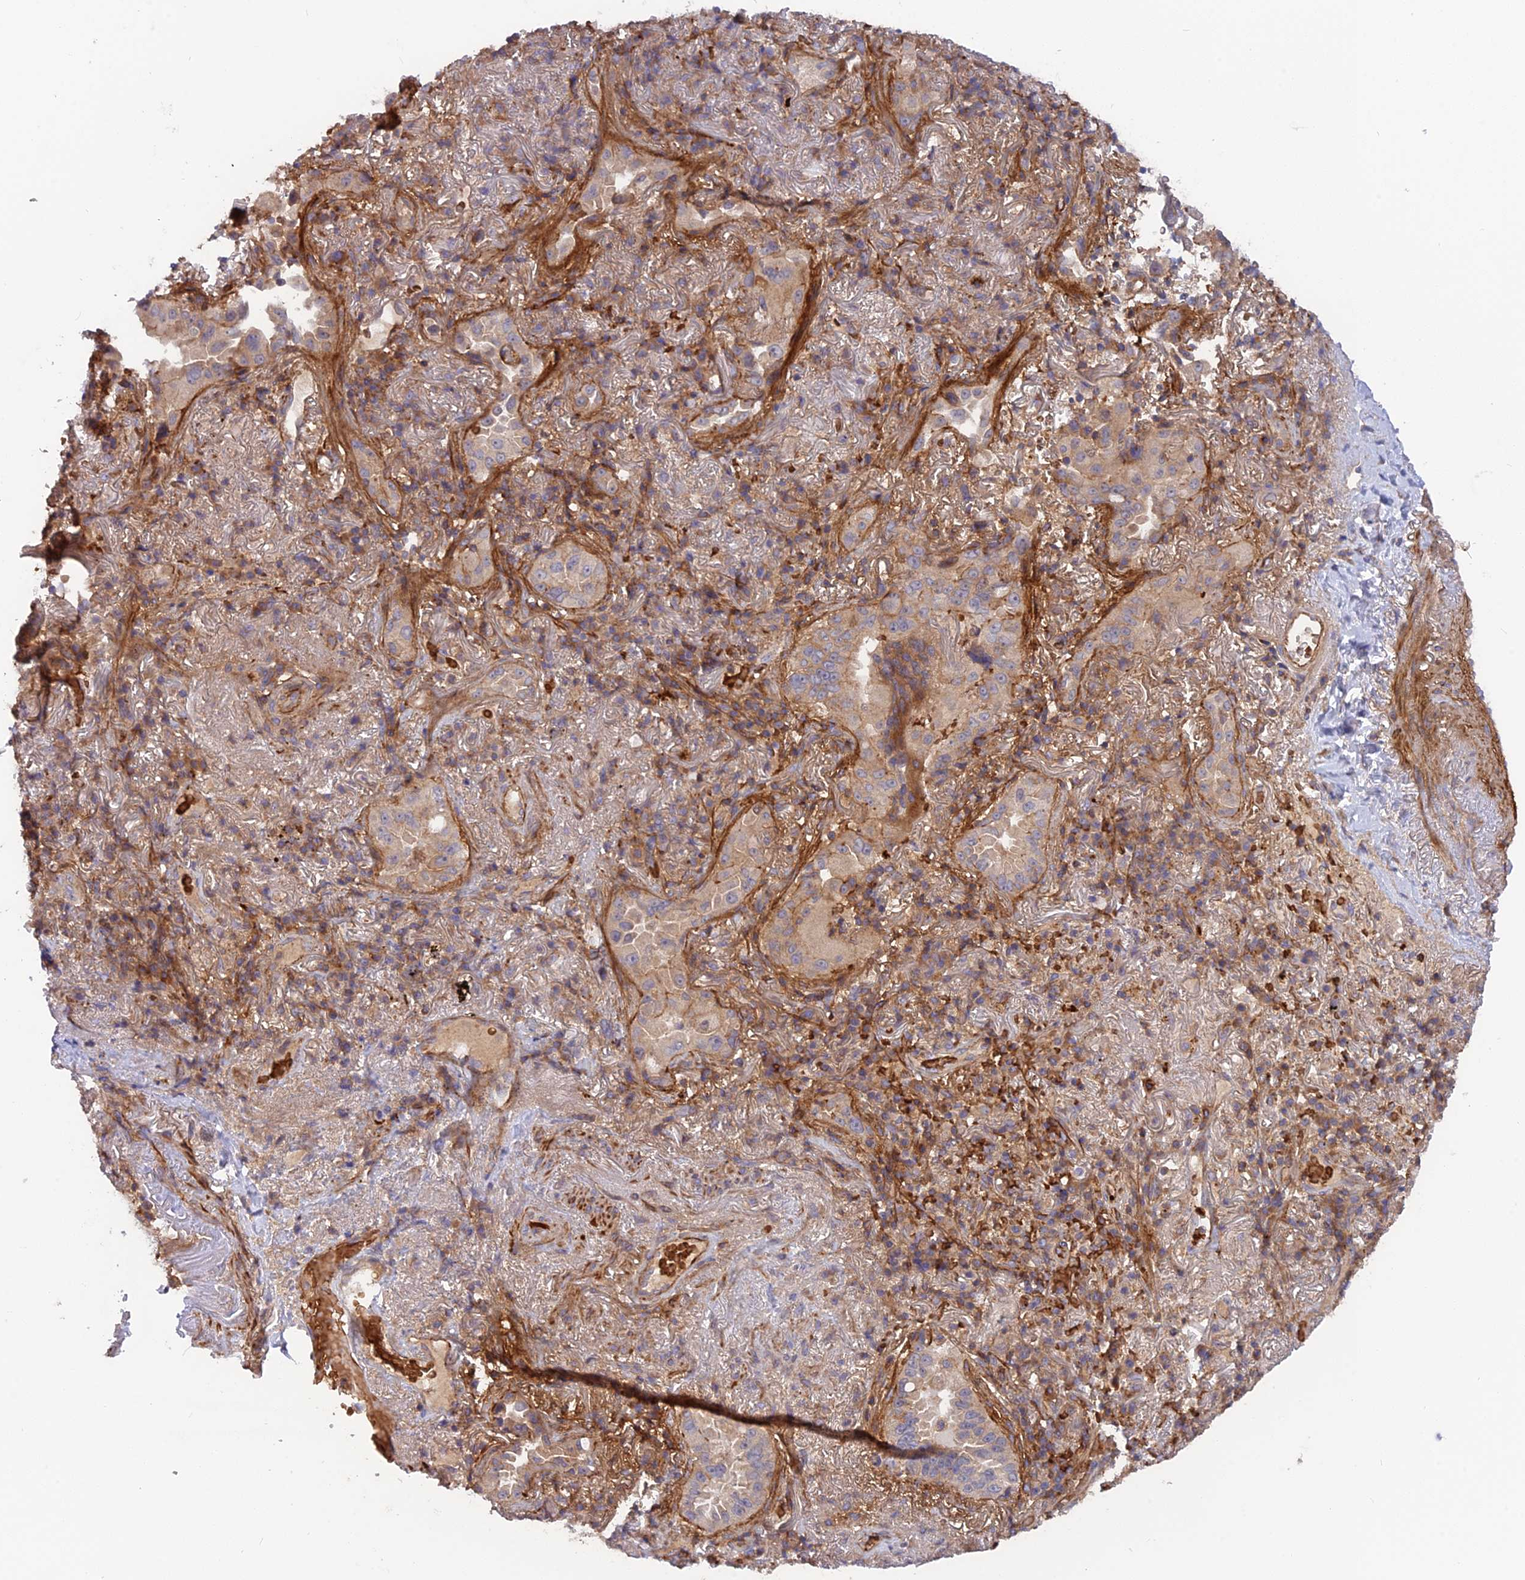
{"staining": {"intensity": "negative", "quantity": "none", "location": "none"}, "tissue": "lung cancer", "cell_type": "Tumor cells", "image_type": "cancer", "snomed": [{"axis": "morphology", "description": "Adenocarcinoma, NOS"}, {"axis": "topography", "description": "Lung"}], "caption": "IHC of lung cancer (adenocarcinoma) displays no positivity in tumor cells. (Immunohistochemistry, brightfield microscopy, high magnification).", "gene": "CPNE7", "patient": {"sex": "female", "age": 69}}